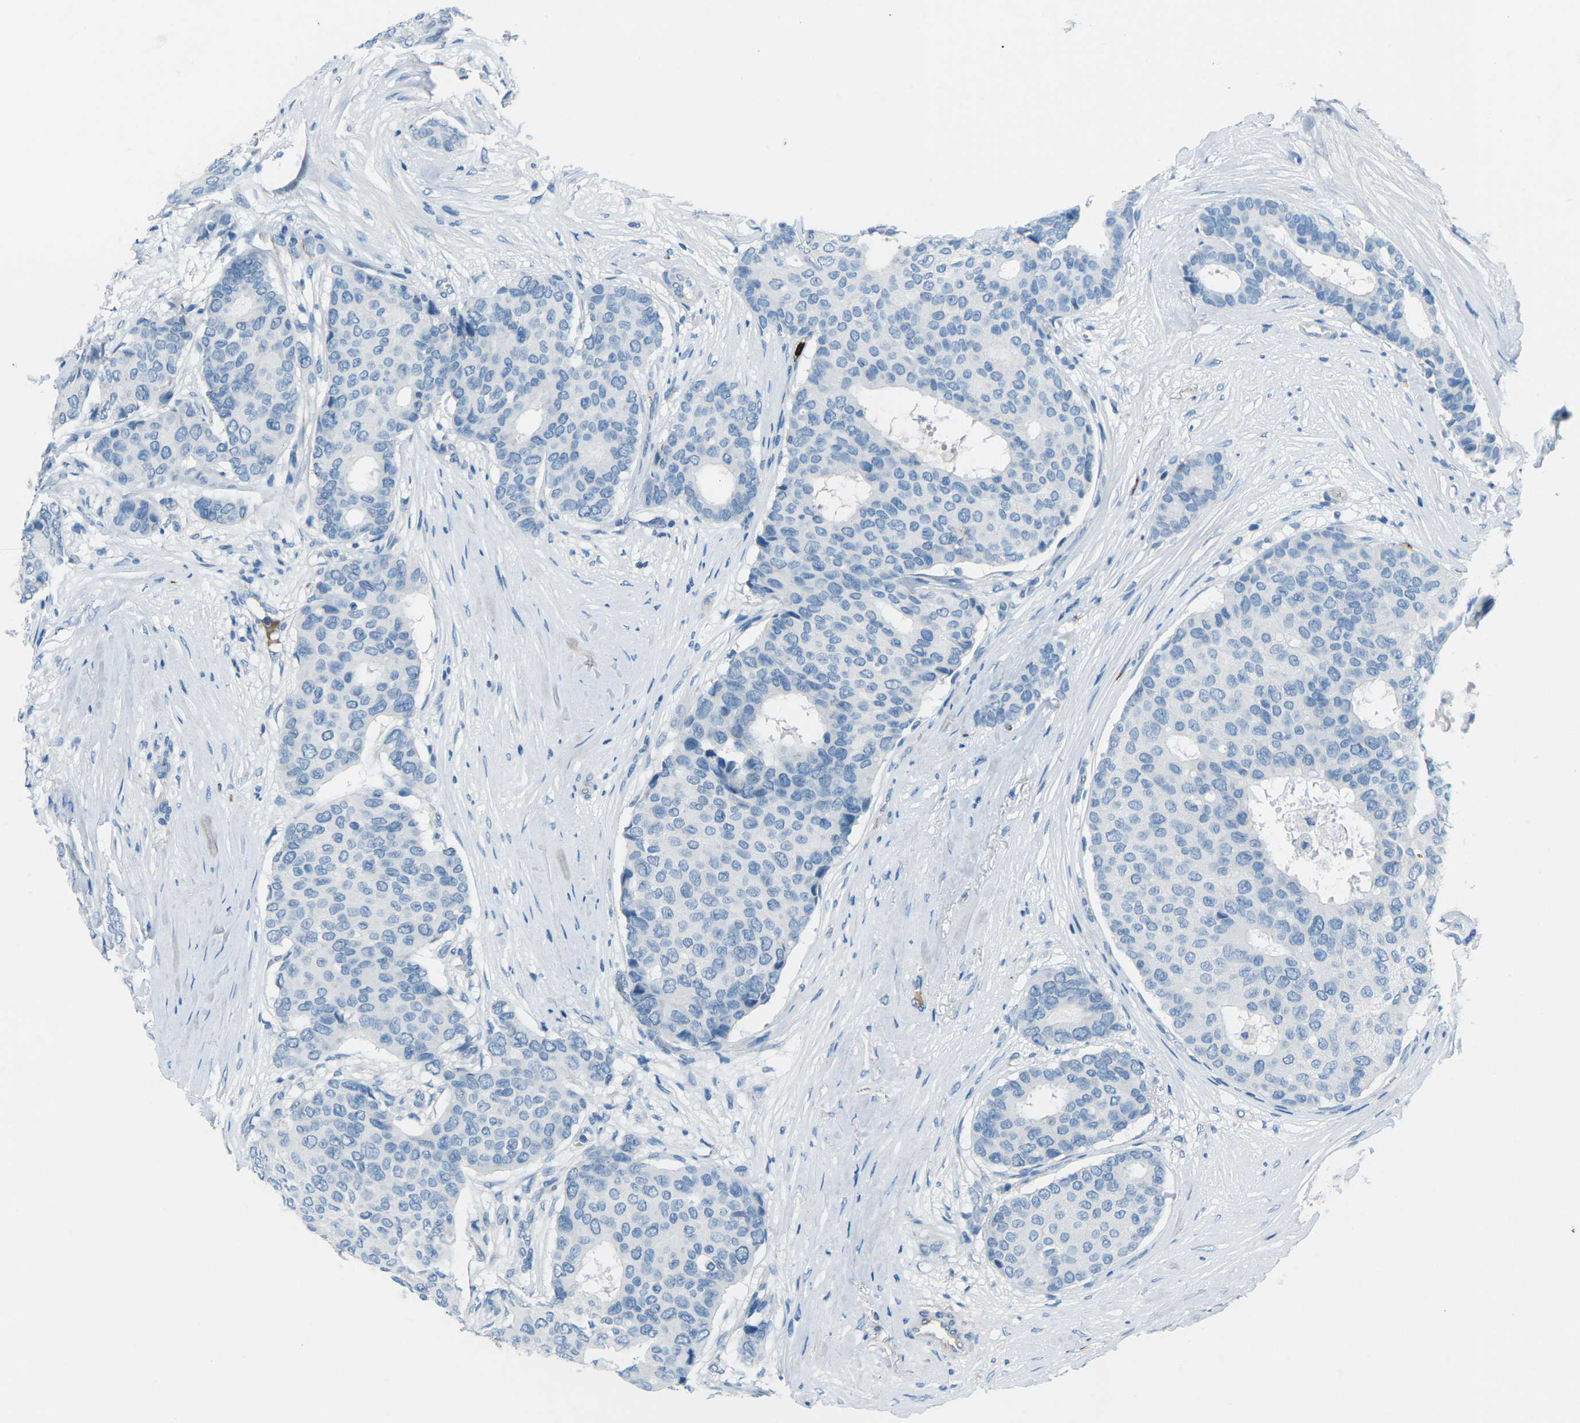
{"staining": {"intensity": "negative", "quantity": "none", "location": "none"}, "tissue": "breast cancer", "cell_type": "Tumor cells", "image_type": "cancer", "snomed": [{"axis": "morphology", "description": "Duct carcinoma"}, {"axis": "topography", "description": "Breast"}], "caption": "Immunohistochemistry (IHC) of breast cancer (intraductal carcinoma) demonstrates no expression in tumor cells. Nuclei are stained in blue.", "gene": "FCN1", "patient": {"sex": "female", "age": 75}}